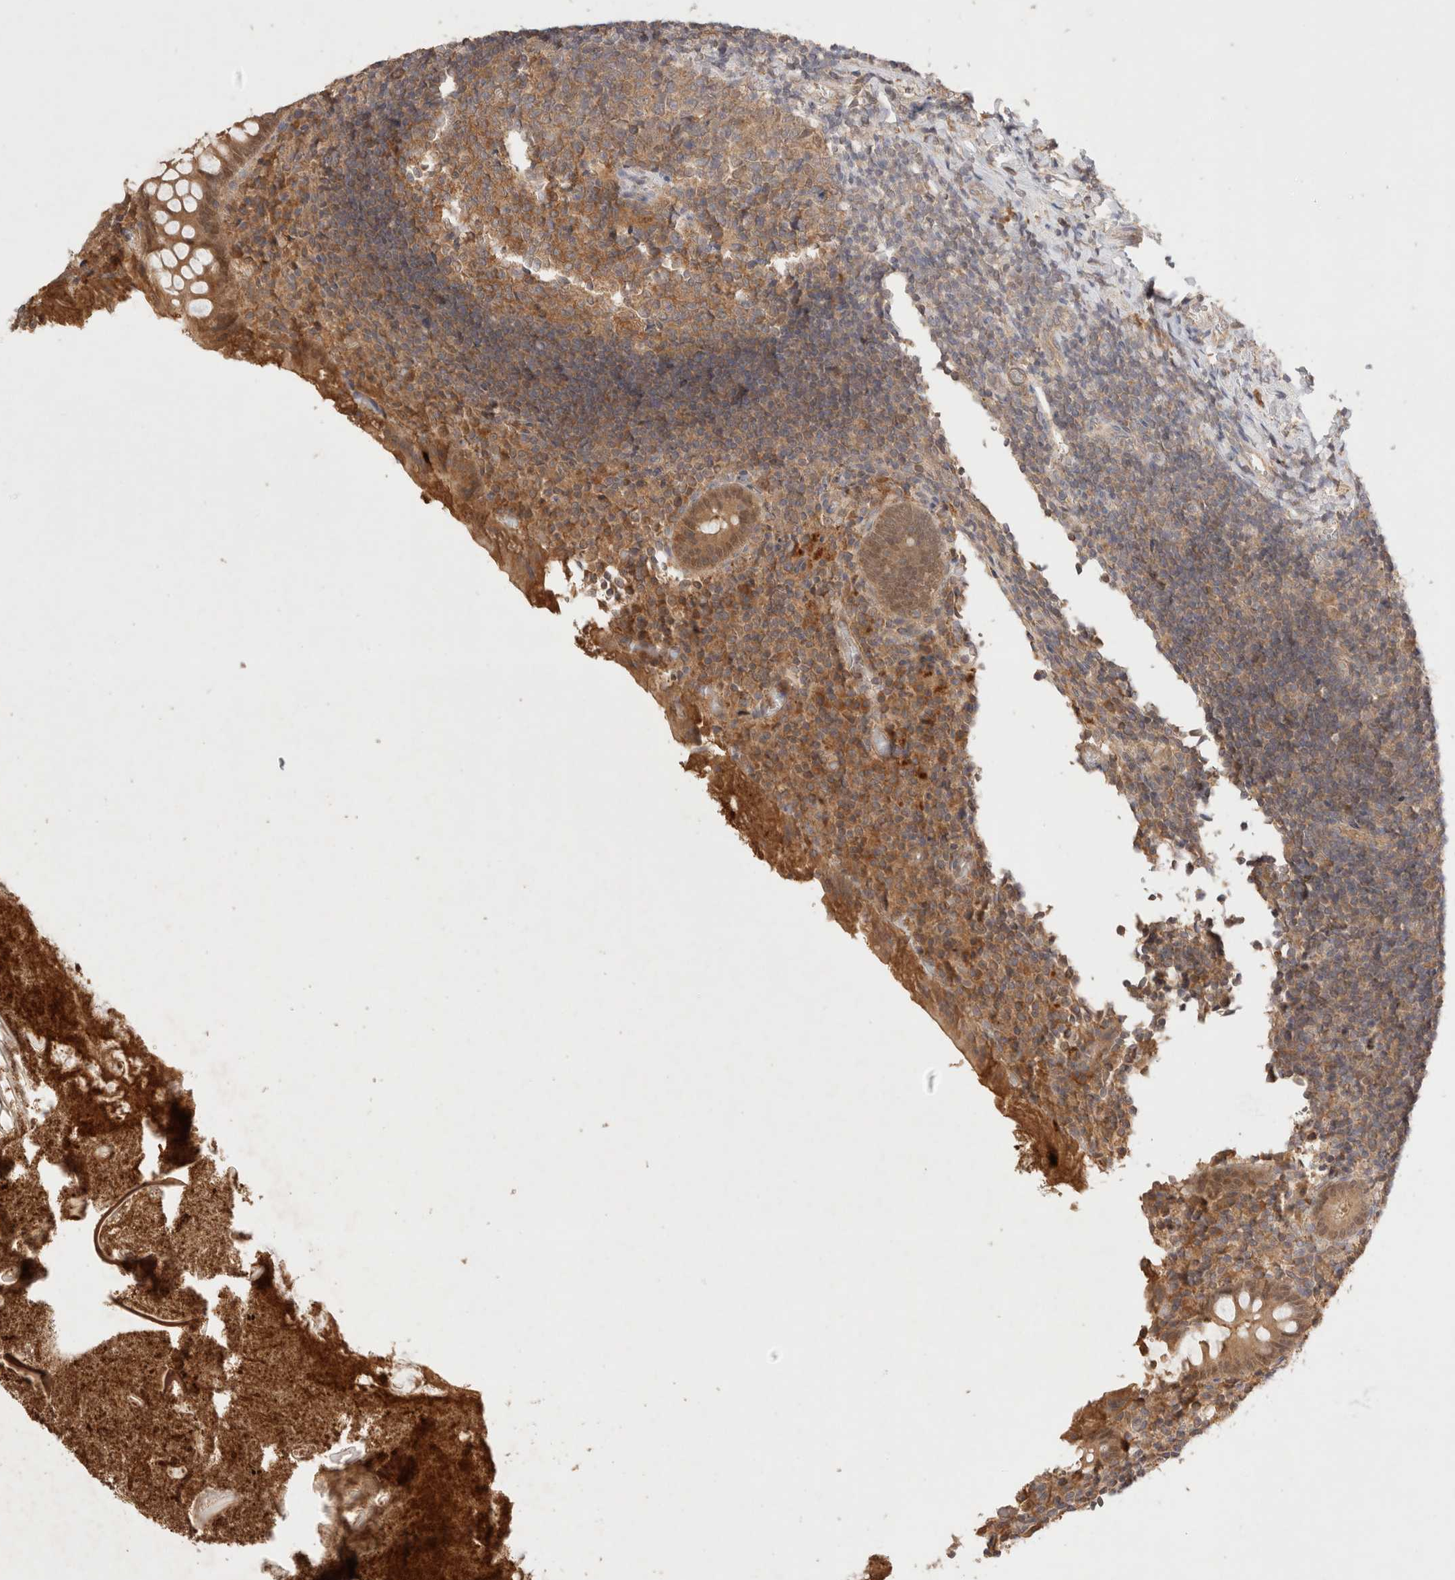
{"staining": {"intensity": "moderate", "quantity": ">75%", "location": "cytoplasmic/membranous,nuclear"}, "tissue": "appendix", "cell_type": "Glandular cells", "image_type": "normal", "snomed": [{"axis": "morphology", "description": "Normal tissue, NOS"}, {"axis": "topography", "description": "Appendix"}], "caption": "Appendix stained with a protein marker displays moderate staining in glandular cells.", "gene": "CARNMT1", "patient": {"sex": "female", "age": 17}}